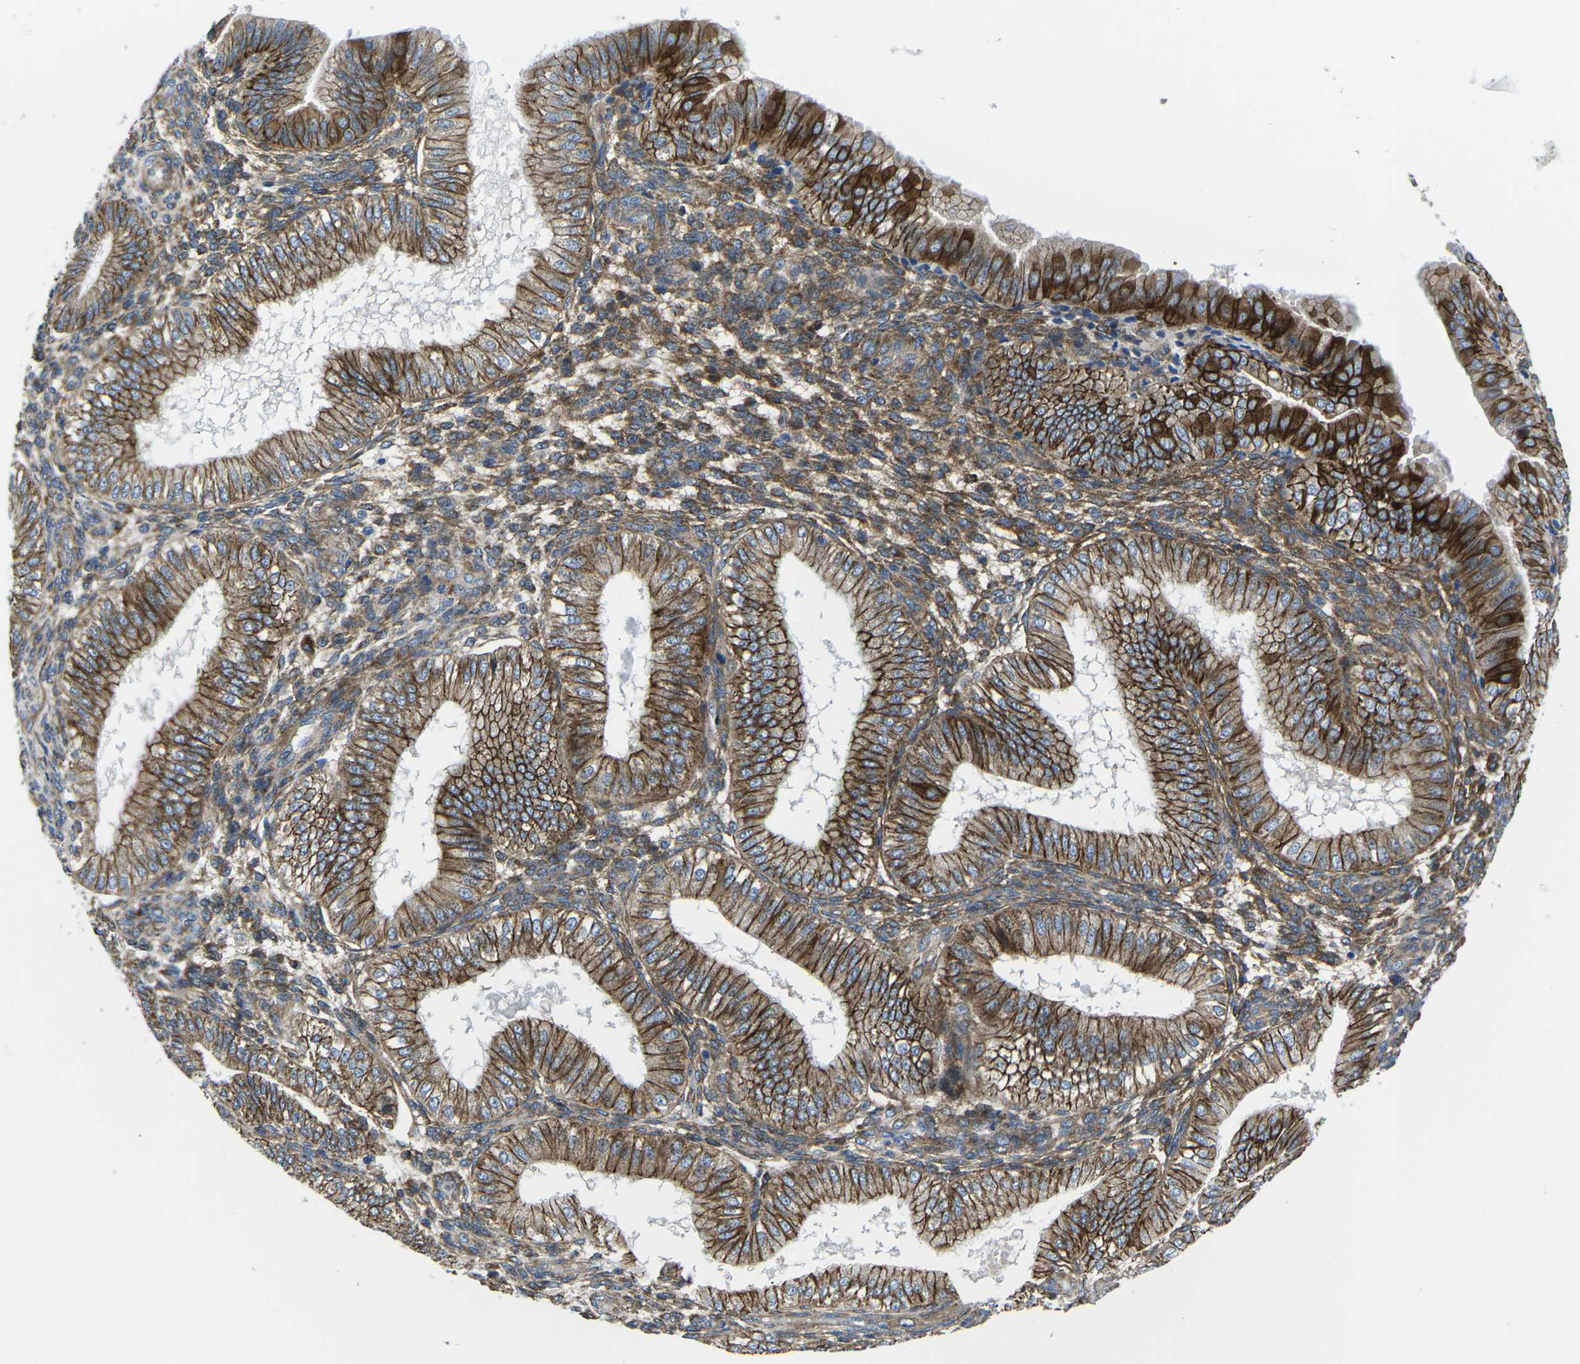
{"staining": {"intensity": "moderate", "quantity": "25%-75%", "location": "cytoplasmic/membranous"}, "tissue": "endometrium", "cell_type": "Cells in endometrial stroma", "image_type": "normal", "snomed": [{"axis": "morphology", "description": "Normal tissue, NOS"}, {"axis": "topography", "description": "Endometrium"}], "caption": "Immunohistochemical staining of benign human endometrium reveals 25%-75% levels of moderate cytoplasmic/membranous protein expression in approximately 25%-75% of cells in endometrial stroma. The protein is stained brown, and the nuclei are stained in blue (DAB (3,3'-diaminobenzidine) IHC with brightfield microscopy, high magnification).", "gene": "DLG1", "patient": {"sex": "female", "age": 39}}